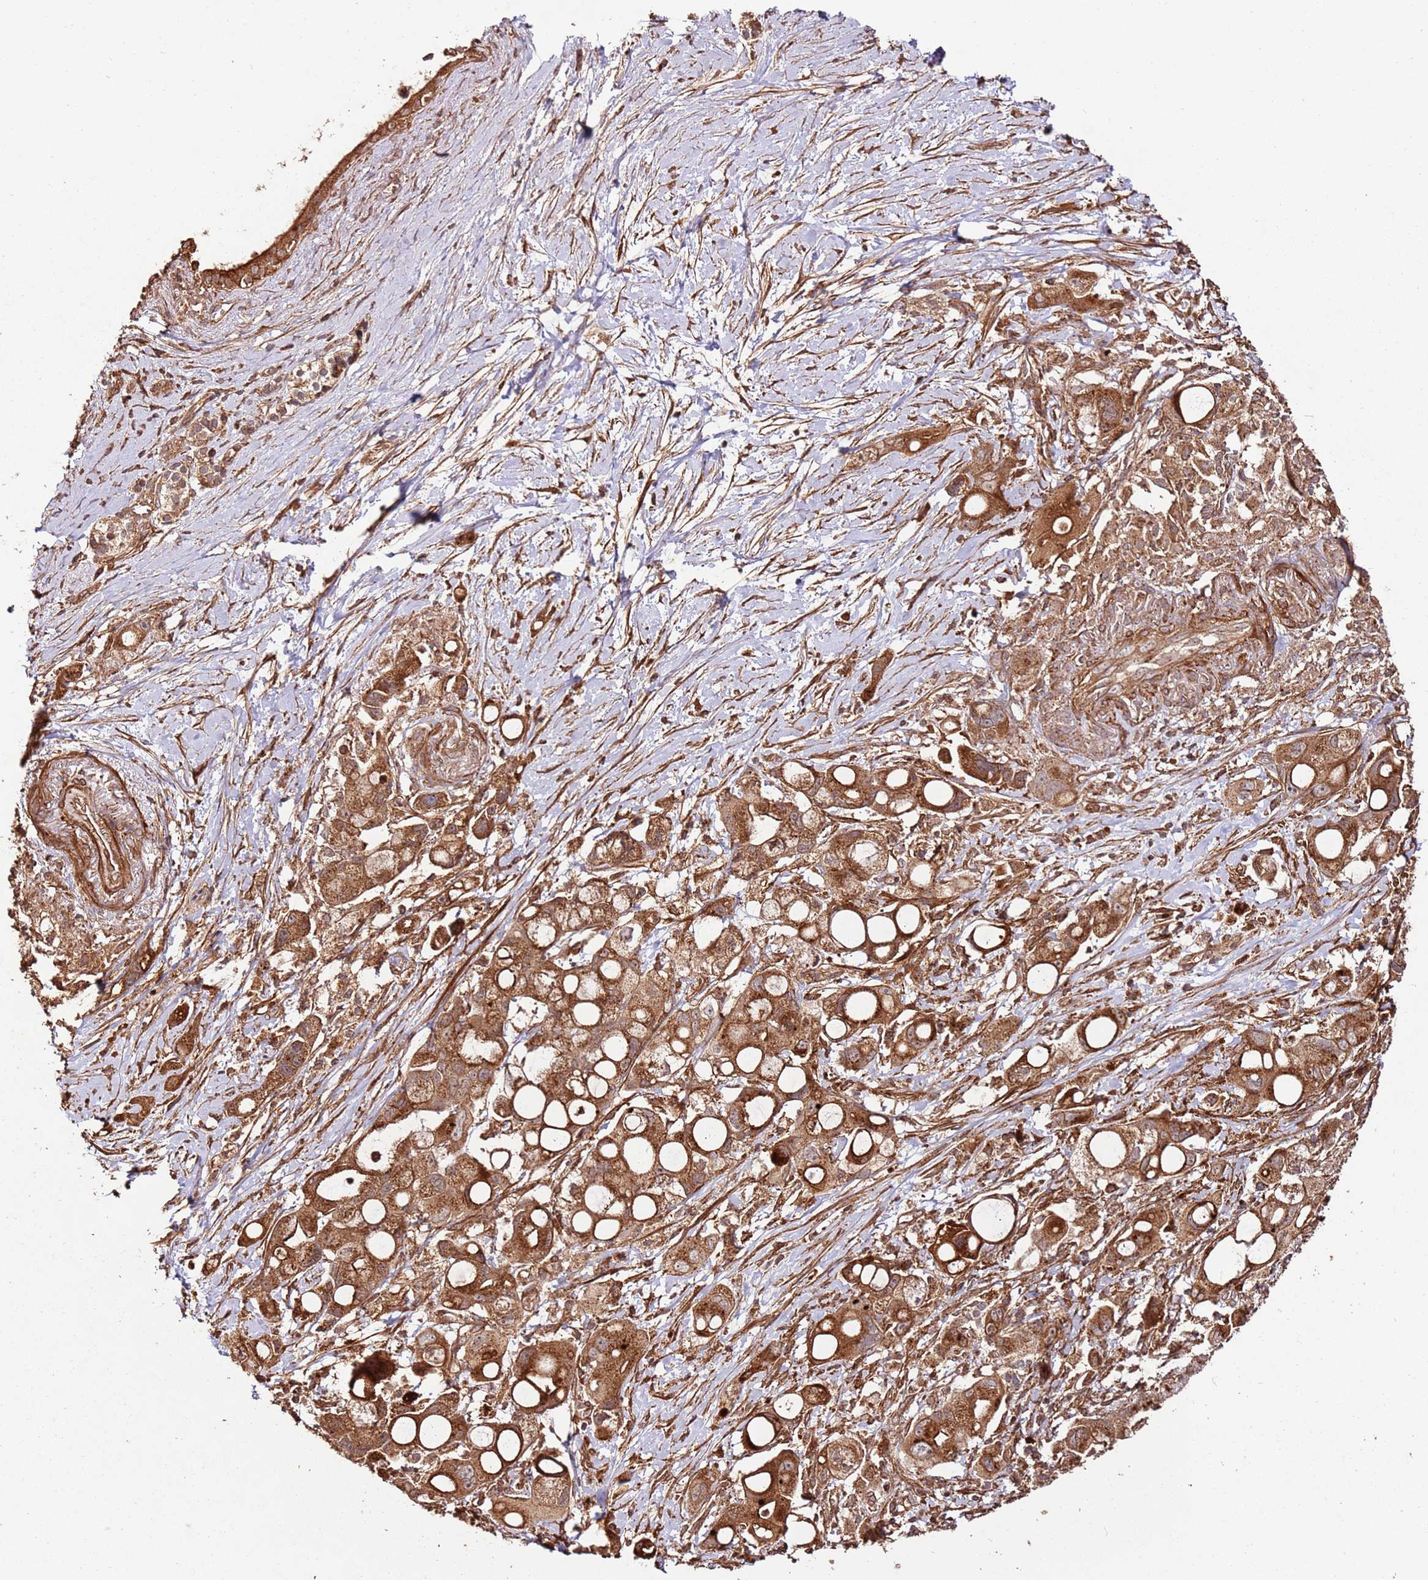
{"staining": {"intensity": "strong", "quantity": ">75%", "location": "cytoplasmic/membranous"}, "tissue": "pancreatic cancer", "cell_type": "Tumor cells", "image_type": "cancer", "snomed": [{"axis": "morphology", "description": "Adenocarcinoma, NOS"}, {"axis": "topography", "description": "Pancreas"}], "caption": "There is high levels of strong cytoplasmic/membranous expression in tumor cells of pancreatic cancer (adenocarcinoma), as demonstrated by immunohistochemical staining (brown color).", "gene": "FAM186A", "patient": {"sex": "male", "age": 68}}